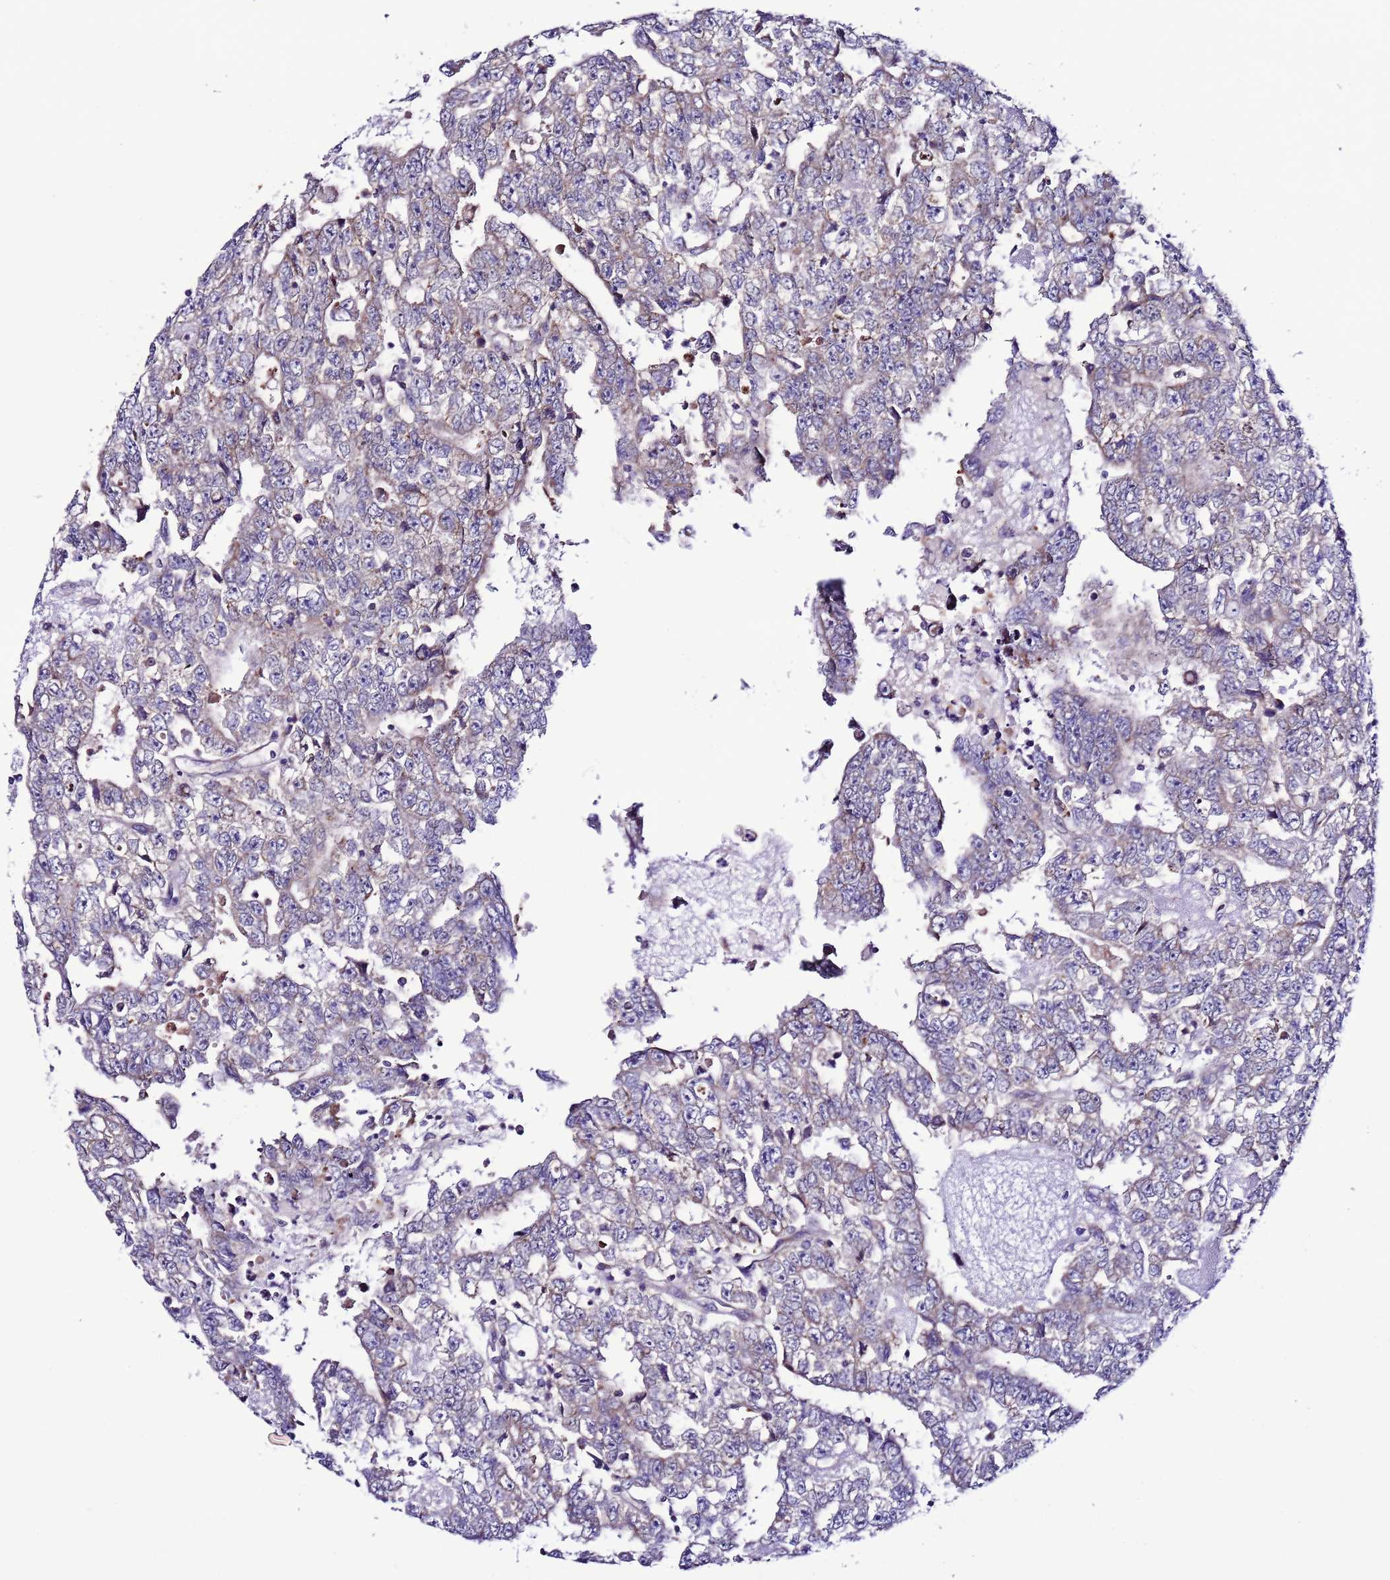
{"staining": {"intensity": "negative", "quantity": "none", "location": "none"}, "tissue": "testis cancer", "cell_type": "Tumor cells", "image_type": "cancer", "snomed": [{"axis": "morphology", "description": "Carcinoma, Embryonal, NOS"}, {"axis": "topography", "description": "Testis"}], "caption": "An immunohistochemistry photomicrograph of testis cancer is shown. There is no staining in tumor cells of testis cancer.", "gene": "AHI1", "patient": {"sex": "male", "age": 25}}